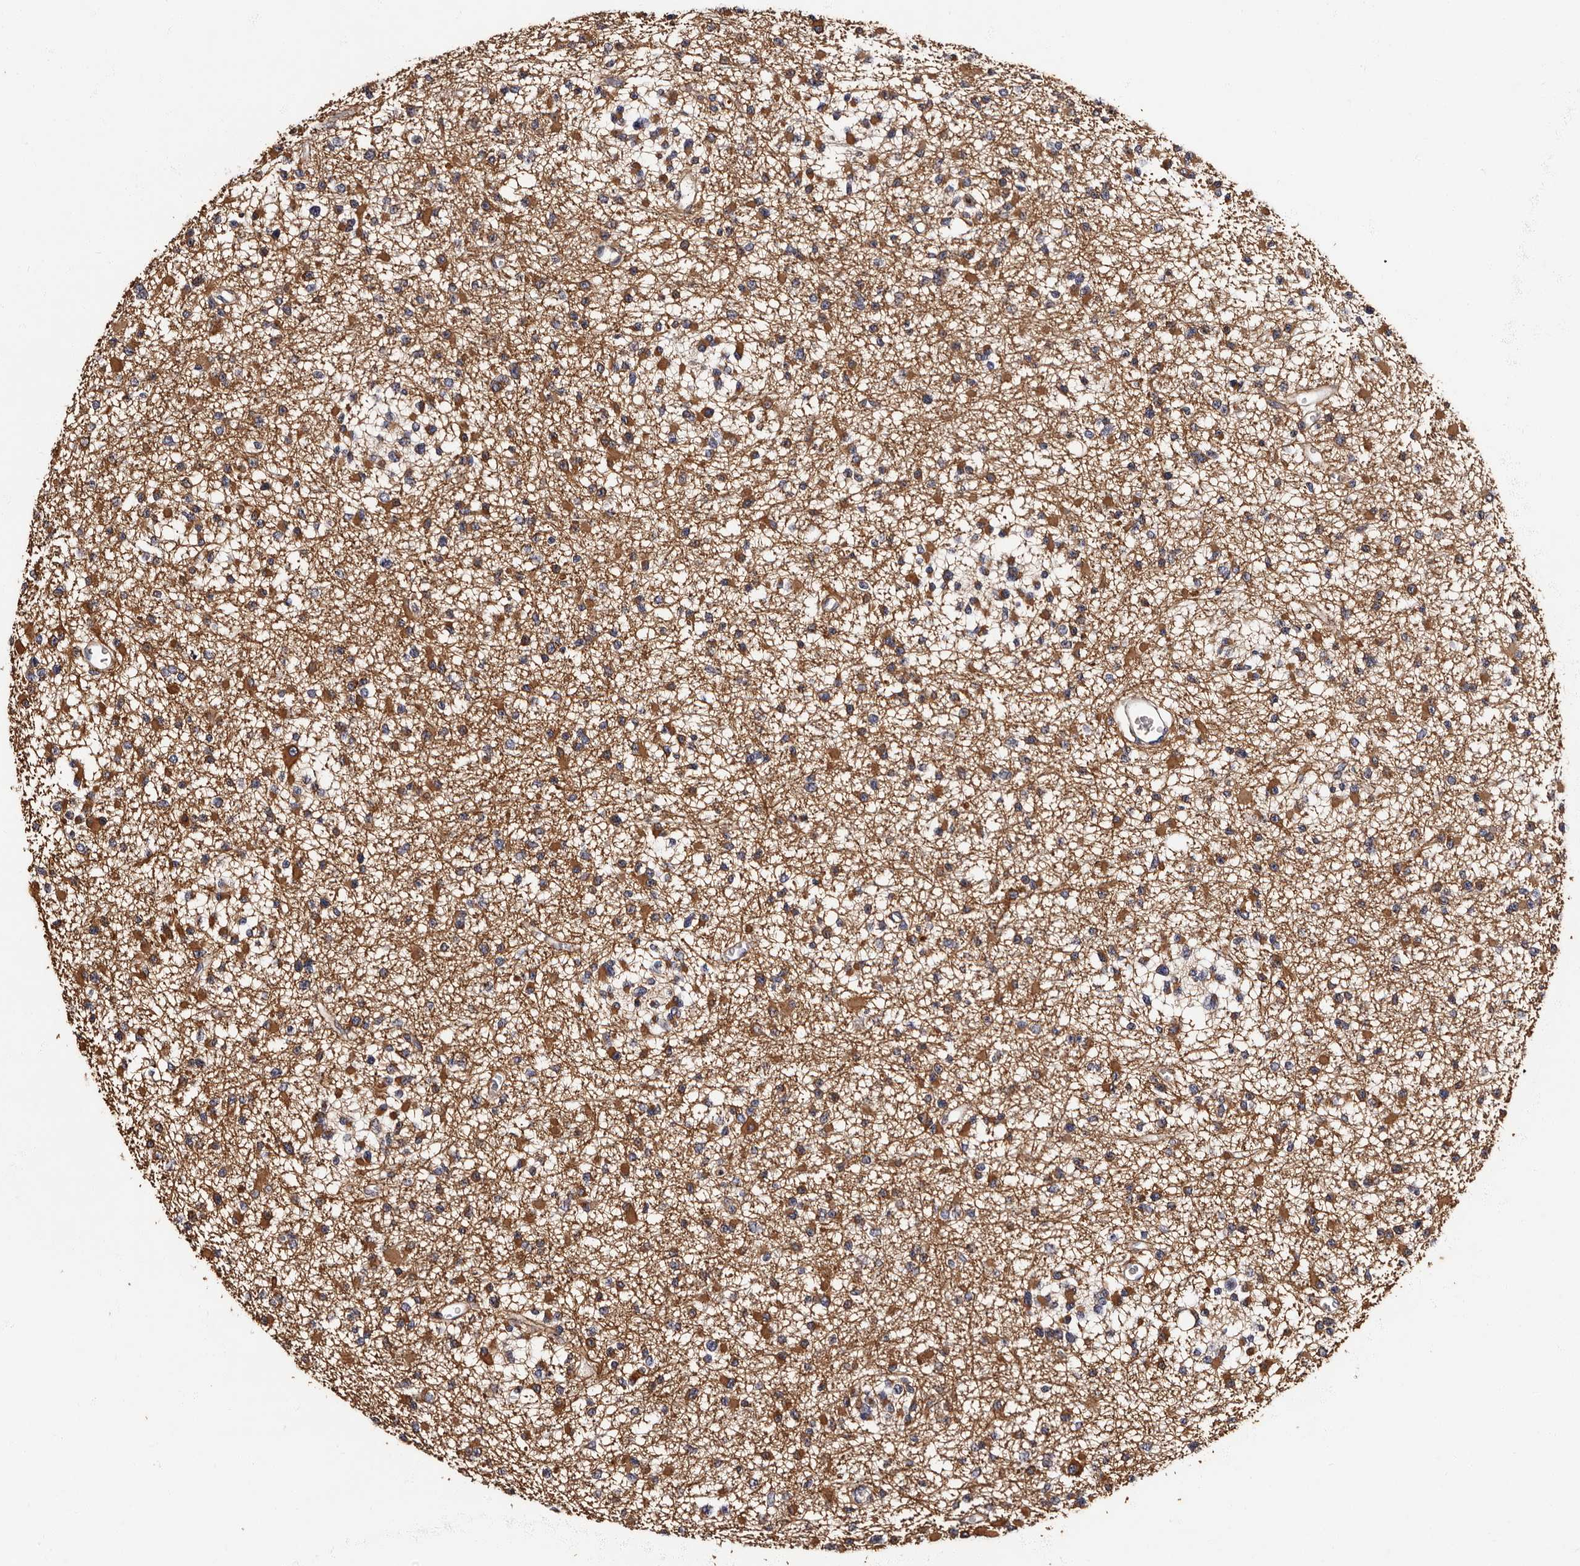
{"staining": {"intensity": "moderate", "quantity": ">75%", "location": "cytoplasmic/membranous"}, "tissue": "glioma", "cell_type": "Tumor cells", "image_type": "cancer", "snomed": [{"axis": "morphology", "description": "Glioma, malignant, Low grade"}, {"axis": "topography", "description": "Brain"}], "caption": "Moderate cytoplasmic/membranous protein positivity is identified in about >75% of tumor cells in glioma. Nuclei are stained in blue.", "gene": "ADCK5", "patient": {"sex": "female", "age": 22}}